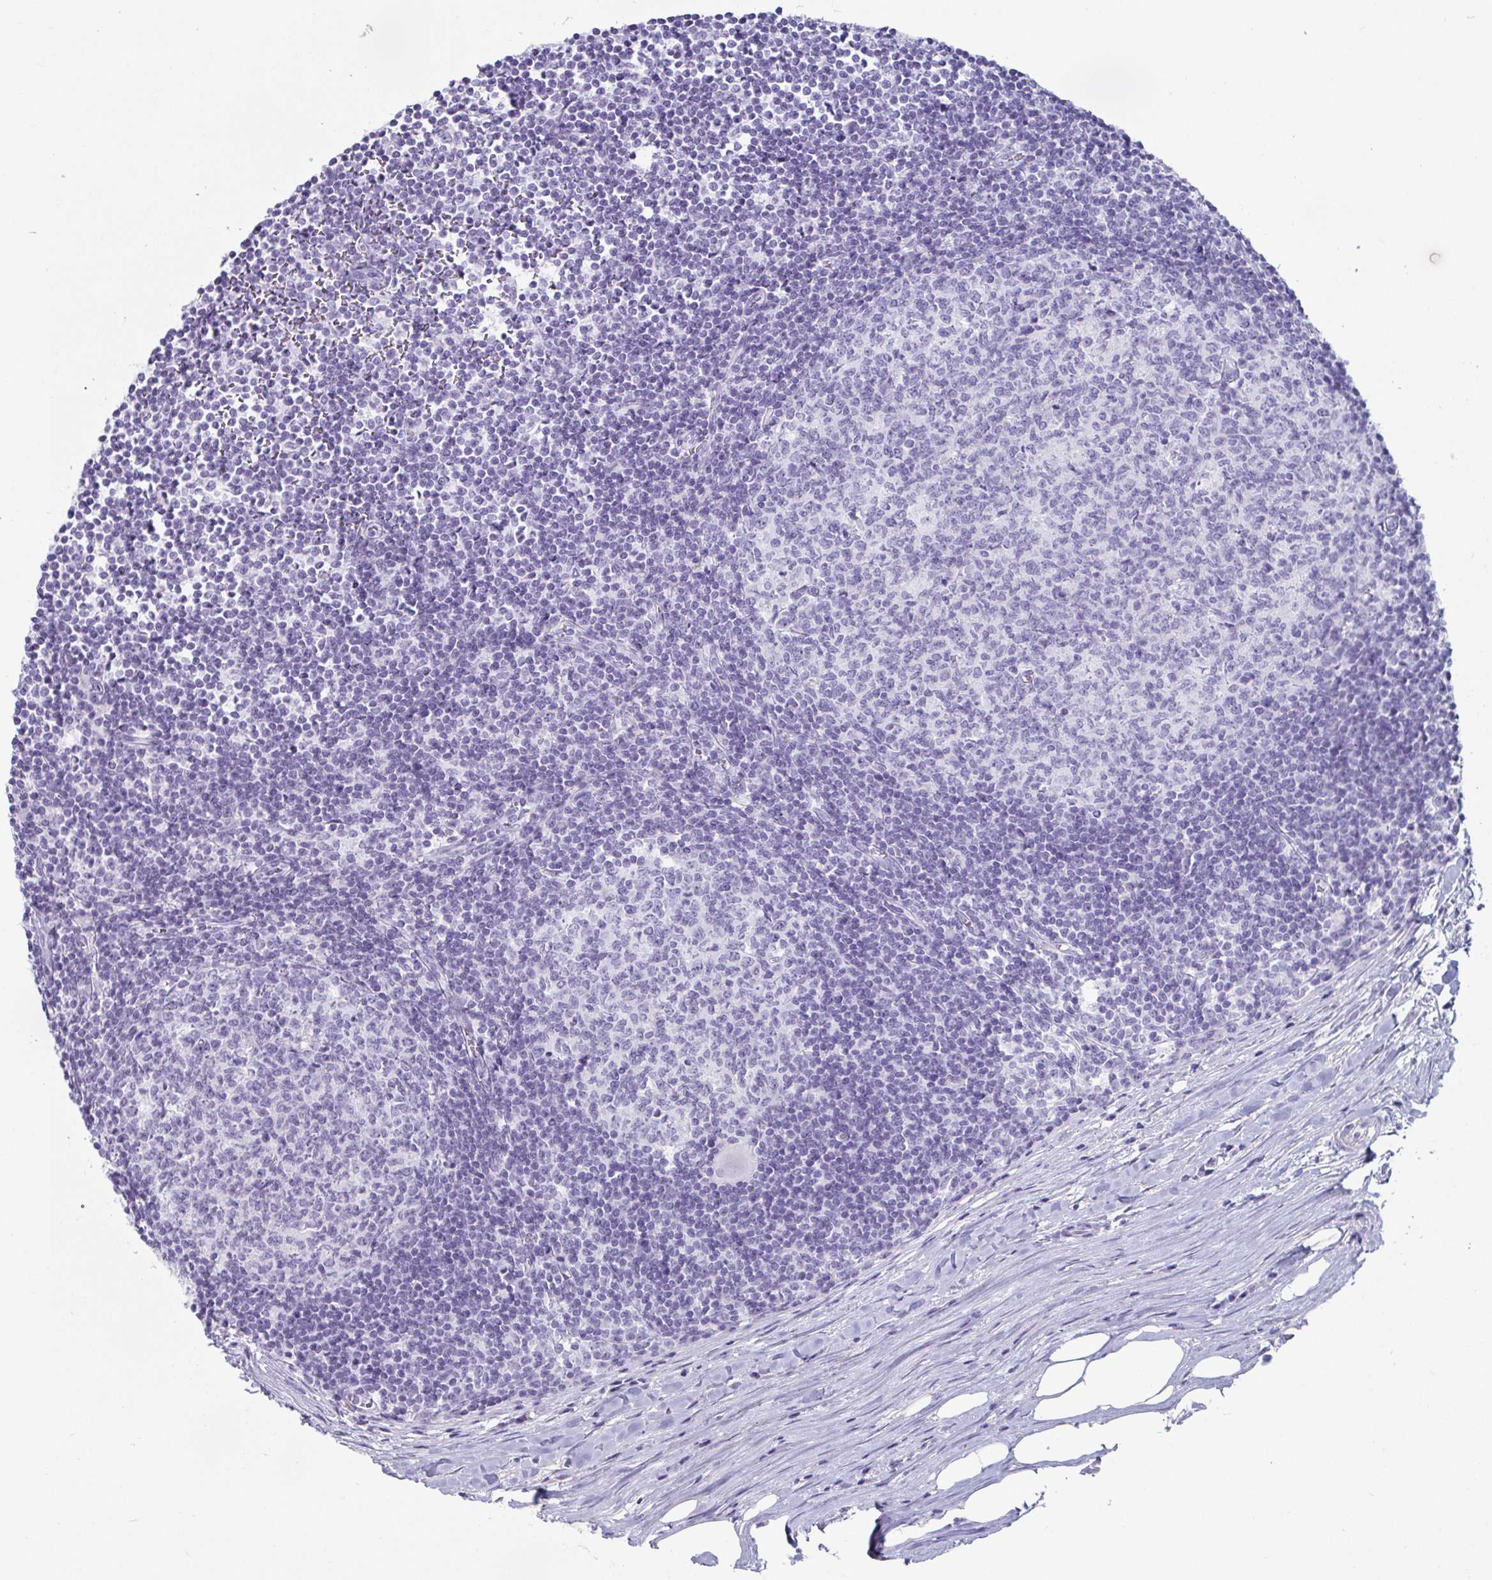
{"staining": {"intensity": "negative", "quantity": "none", "location": "none"}, "tissue": "lymph node", "cell_type": "Germinal center cells", "image_type": "normal", "snomed": [{"axis": "morphology", "description": "Normal tissue, NOS"}, {"axis": "topography", "description": "Lymph node"}], "caption": "This is an IHC image of normal lymph node. There is no expression in germinal center cells.", "gene": "CREG2", "patient": {"sex": "male", "age": 67}}